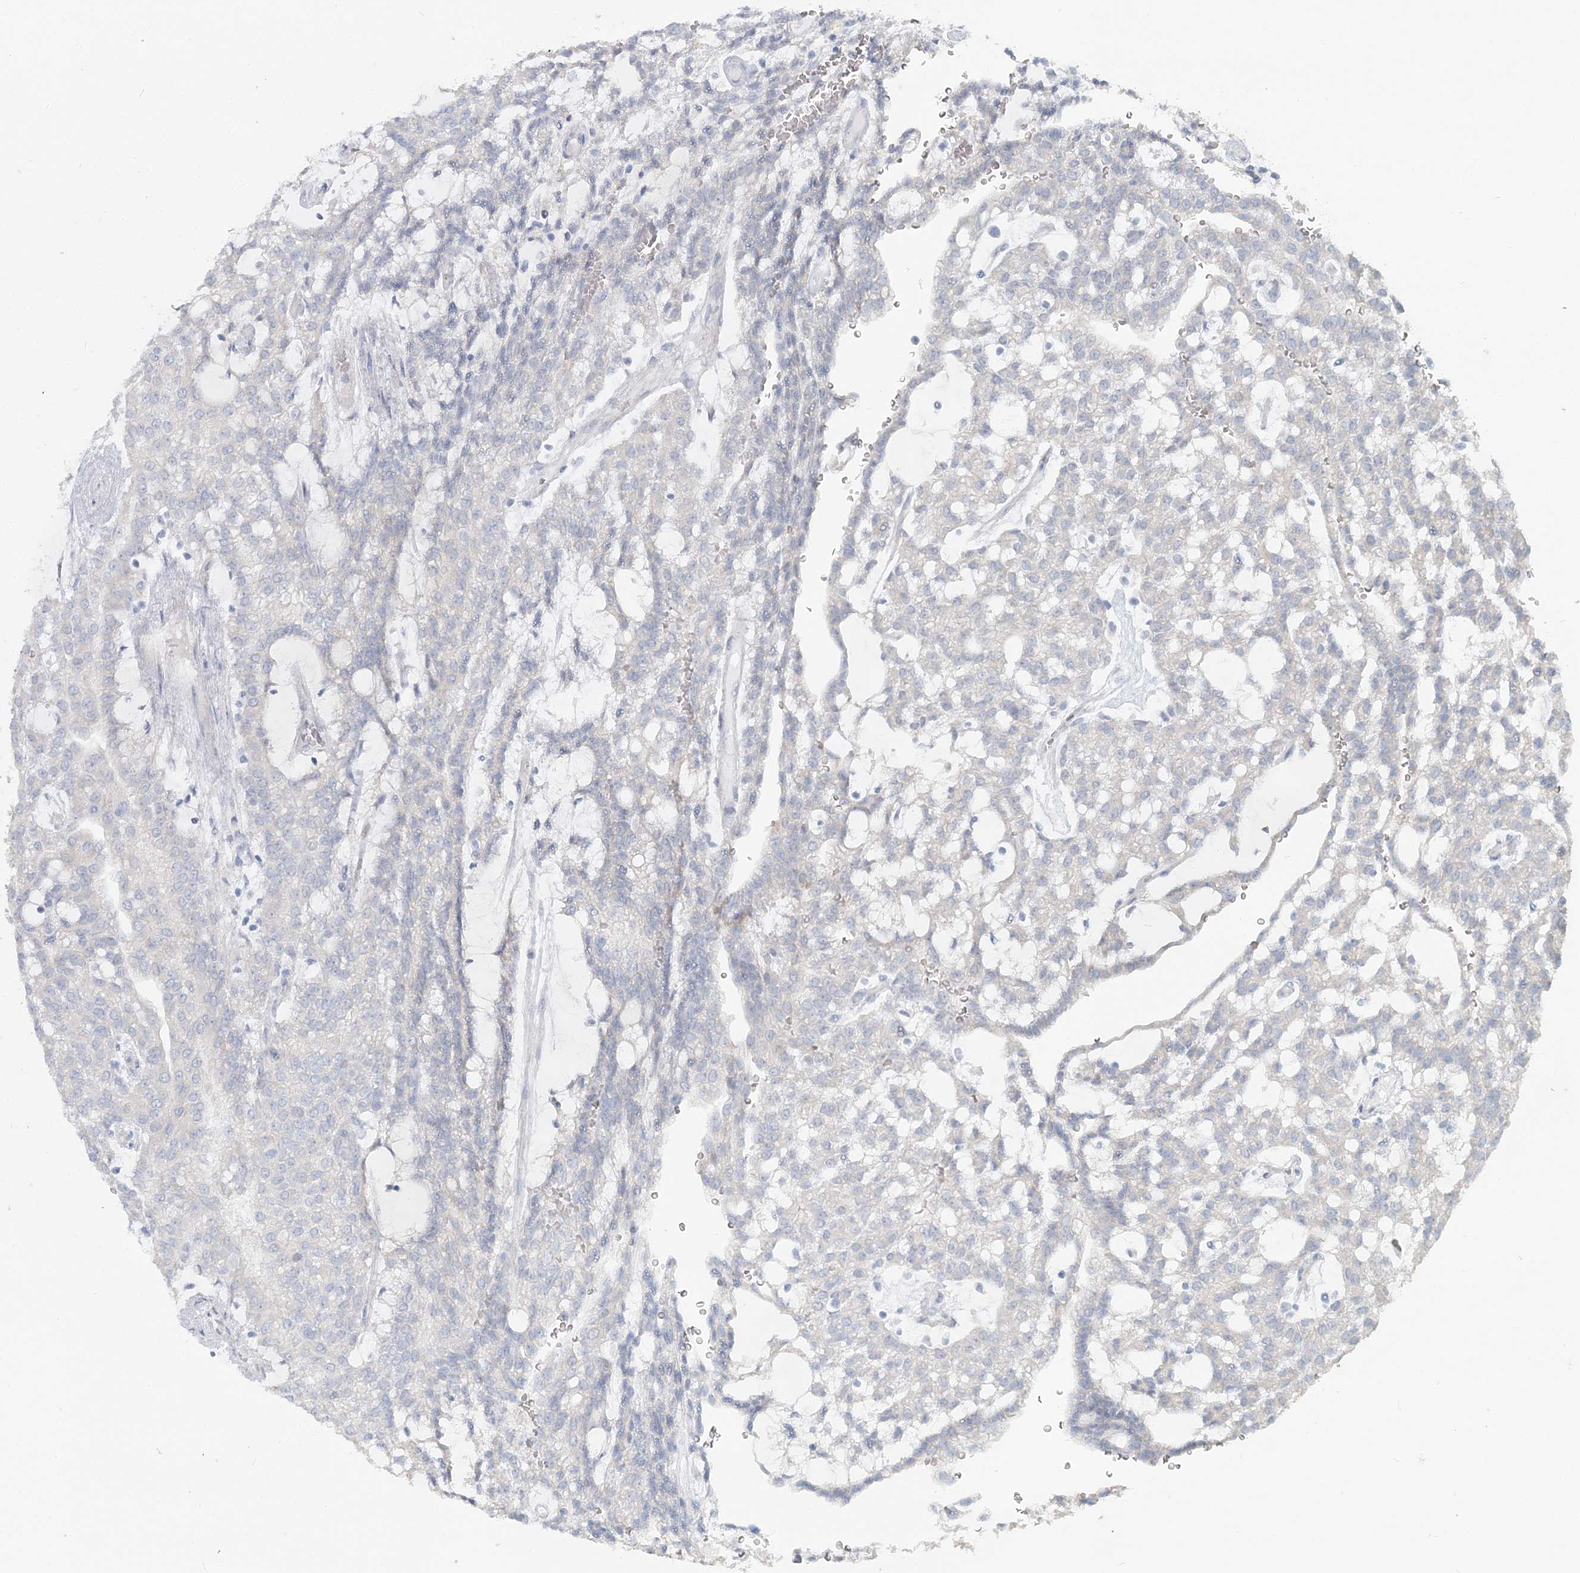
{"staining": {"intensity": "negative", "quantity": "none", "location": "none"}, "tissue": "renal cancer", "cell_type": "Tumor cells", "image_type": "cancer", "snomed": [{"axis": "morphology", "description": "Adenocarcinoma, NOS"}, {"axis": "topography", "description": "Kidney"}], "caption": "High power microscopy micrograph of an immunohistochemistry (IHC) micrograph of renal cancer (adenocarcinoma), revealing no significant positivity in tumor cells.", "gene": "CMBL", "patient": {"sex": "male", "age": 63}}